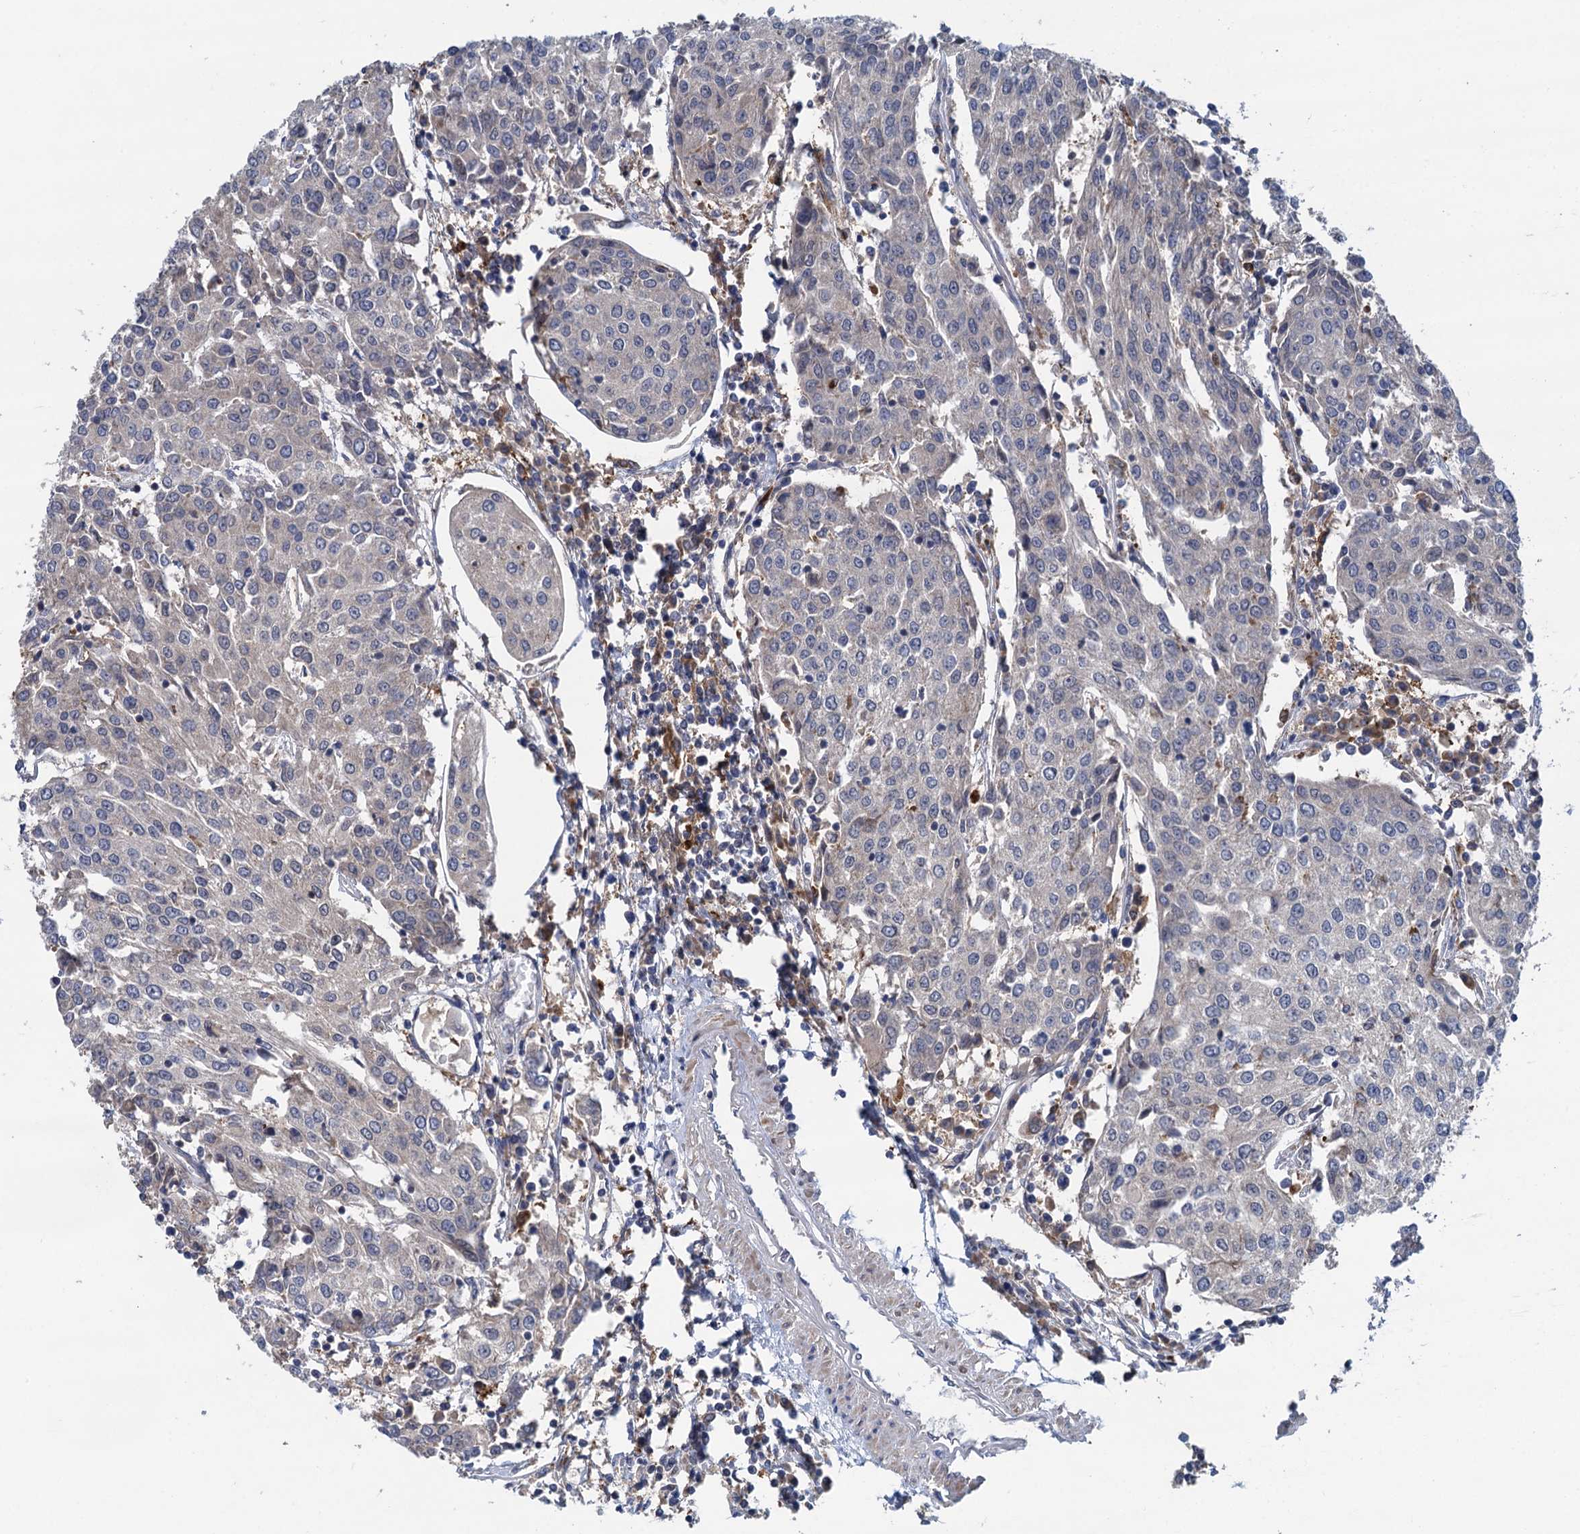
{"staining": {"intensity": "negative", "quantity": "none", "location": "none"}, "tissue": "urothelial cancer", "cell_type": "Tumor cells", "image_type": "cancer", "snomed": [{"axis": "morphology", "description": "Urothelial carcinoma, High grade"}, {"axis": "topography", "description": "Urinary bladder"}], "caption": "Human urothelial carcinoma (high-grade) stained for a protein using immunohistochemistry demonstrates no staining in tumor cells.", "gene": "CNTN5", "patient": {"sex": "female", "age": 85}}